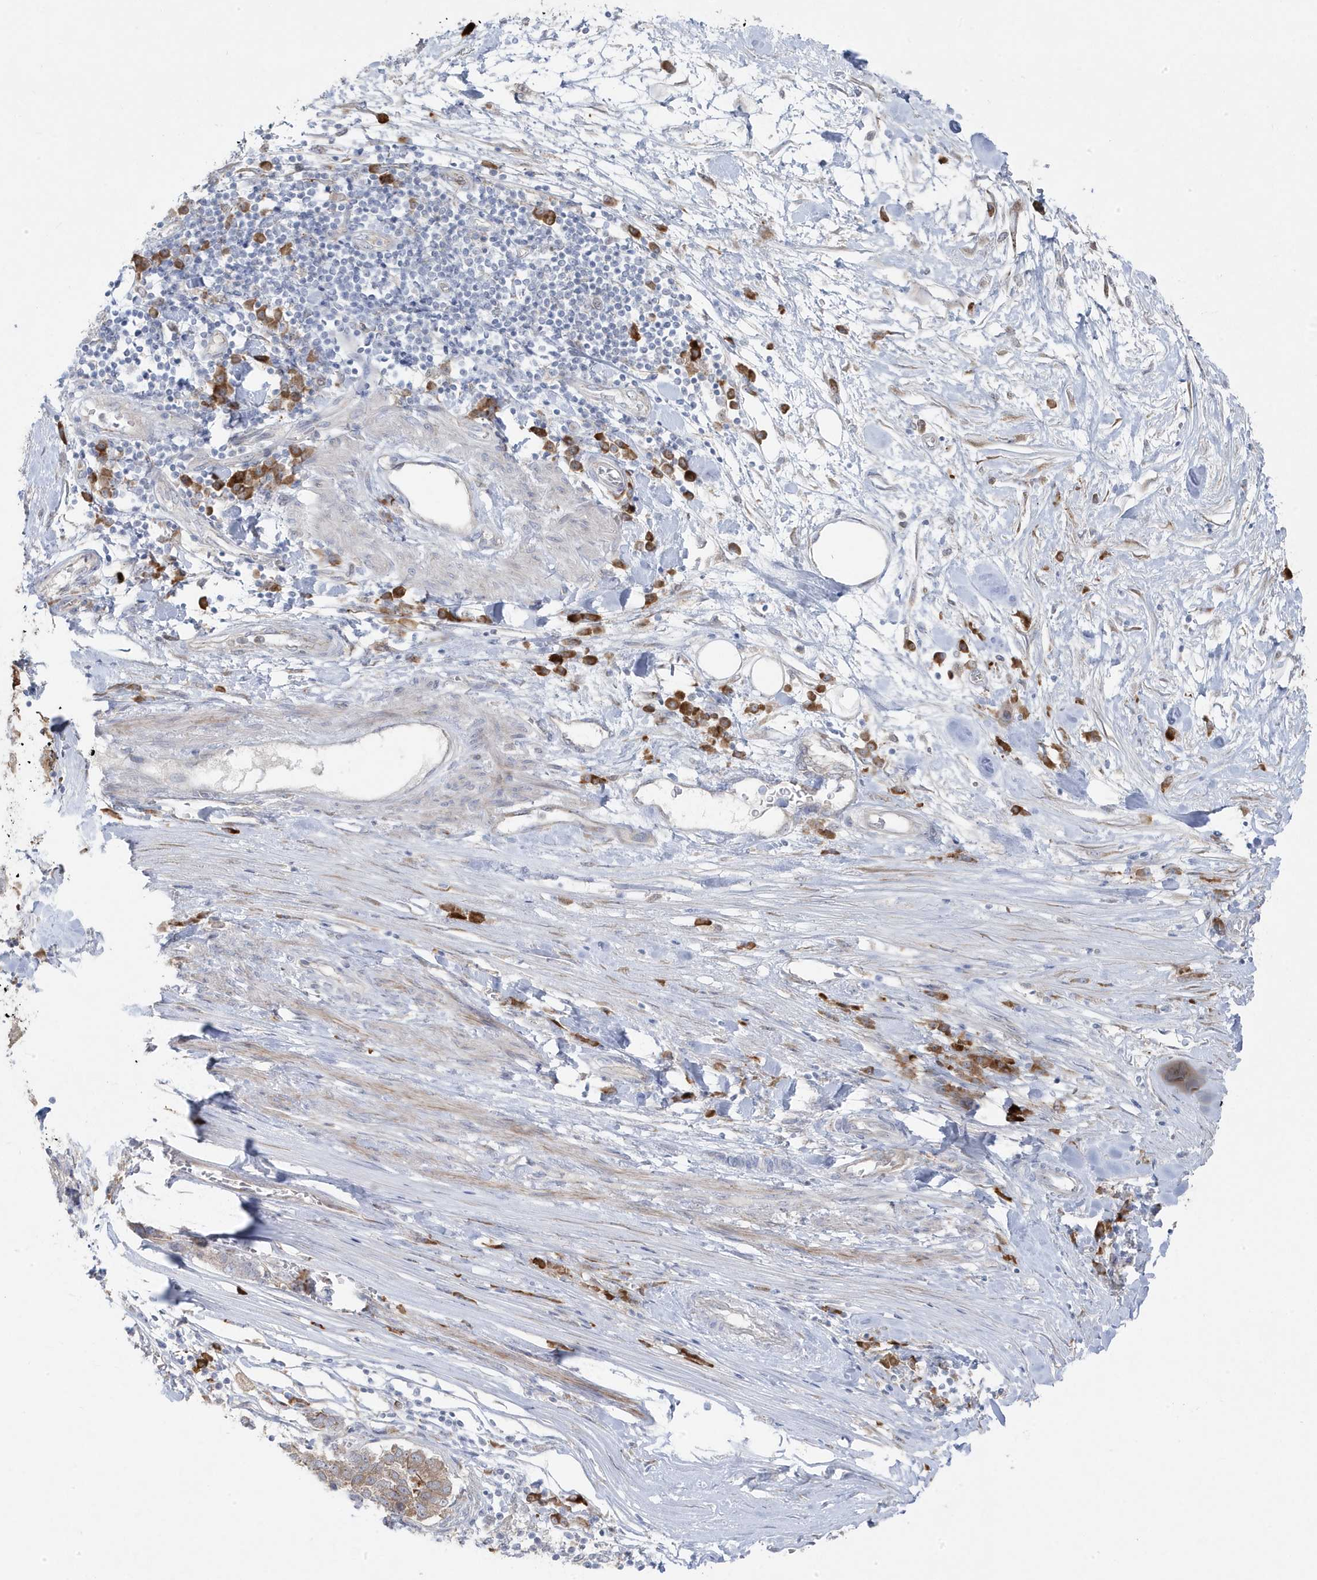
{"staining": {"intensity": "weak", "quantity": ">75%", "location": "cytoplasmic/membranous"}, "tissue": "pancreatic cancer", "cell_type": "Tumor cells", "image_type": "cancer", "snomed": [{"axis": "morphology", "description": "Adenocarcinoma, NOS"}, {"axis": "topography", "description": "Pancreas"}], "caption": "Pancreatic cancer (adenocarcinoma) stained for a protein (brown) exhibits weak cytoplasmic/membranous positive staining in approximately >75% of tumor cells.", "gene": "ZNF654", "patient": {"sex": "female", "age": 61}}